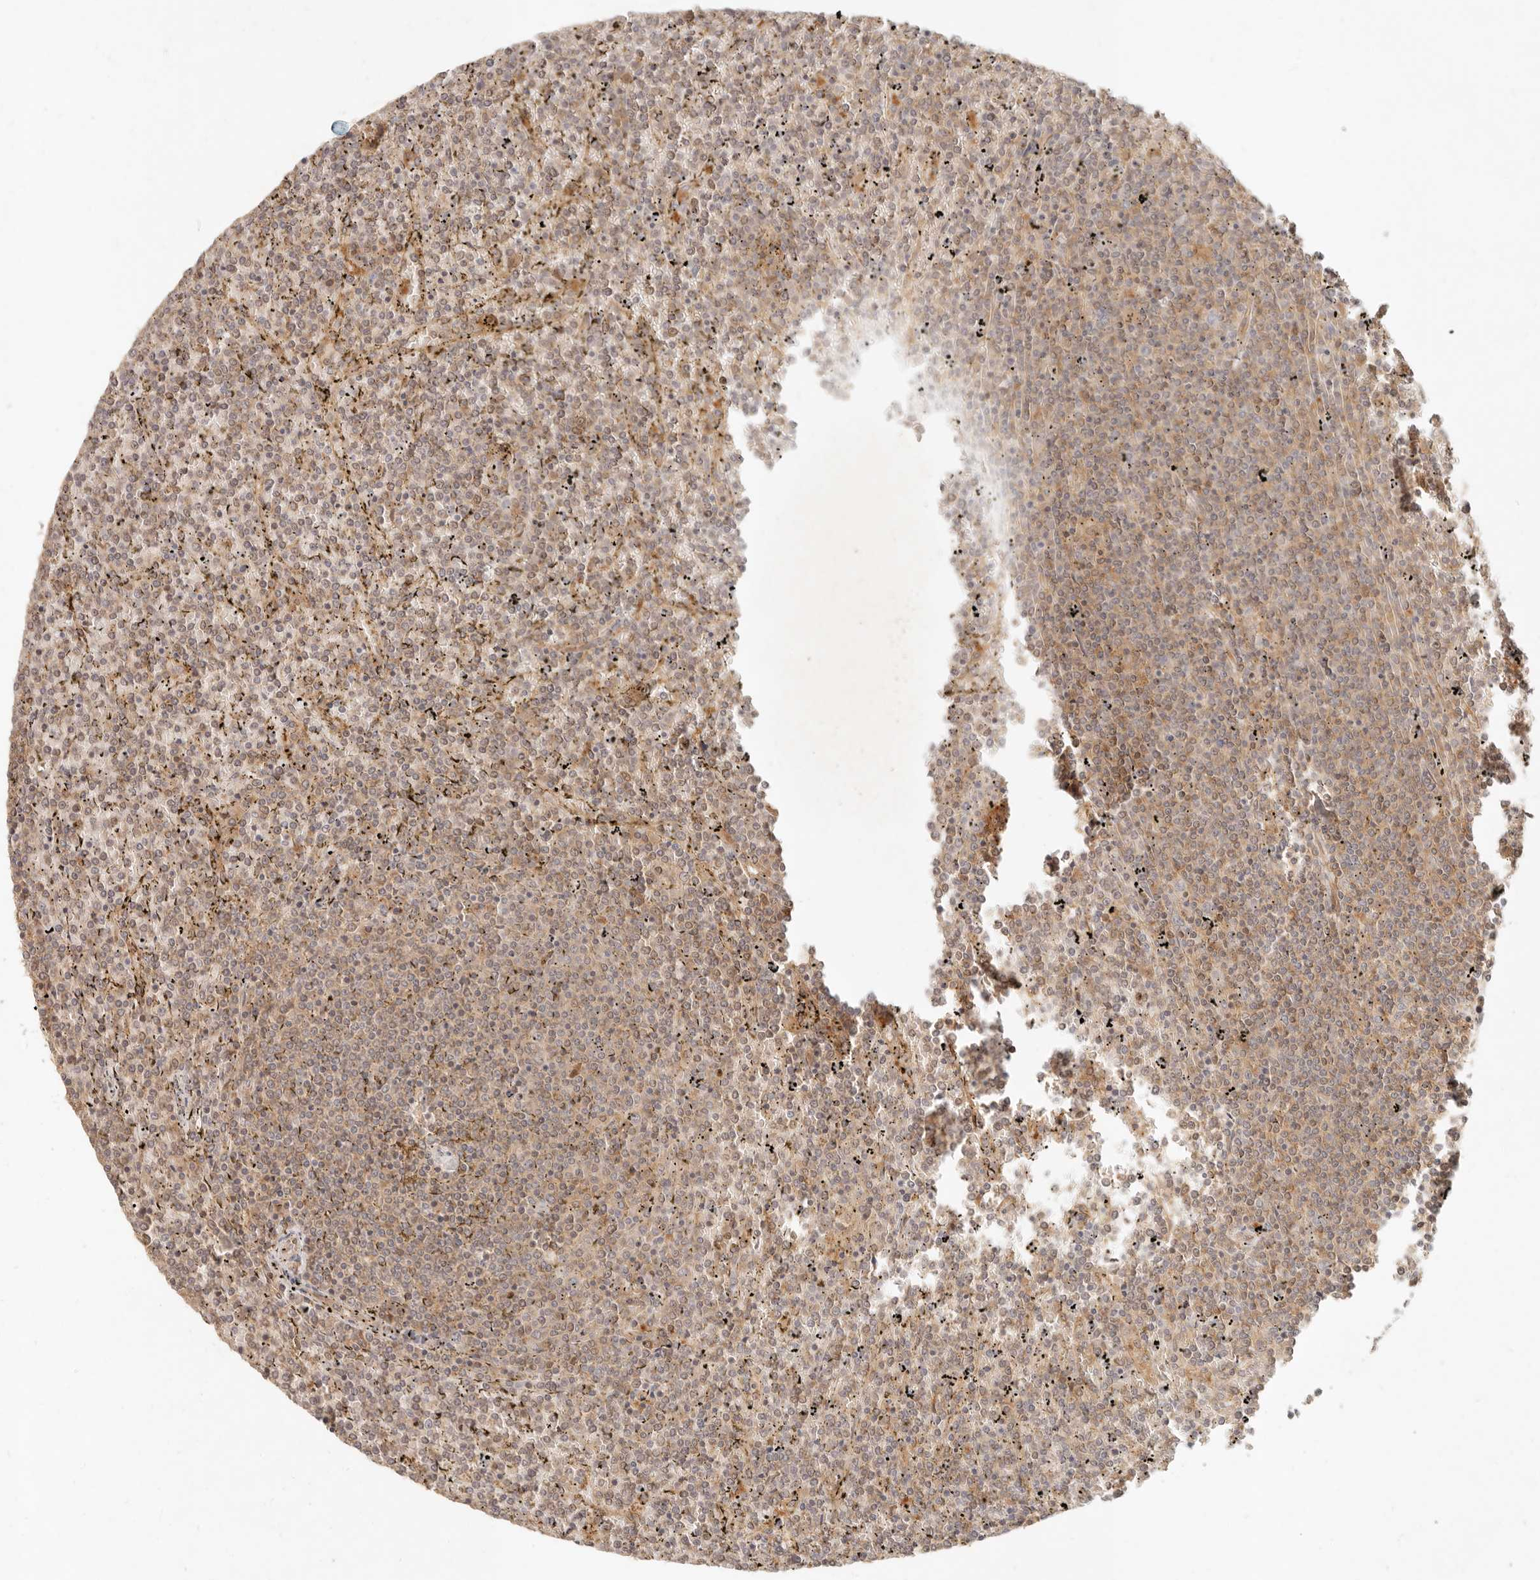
{"staining": {"intensity": "moderate", "quantity": ">75%", "location": "cytoplasmic/membranous"}, "tissue": "lymphoma", "cell_type": "Tumor cells", "image_type": "cancer", "snomed": [{"axis": "morphology", "description": "Malignant lymphoma, non-Hodgkin's type, Low grade"}, {"axis": "topography", "description": "Spleen"}], "caption": "Immunohistochemistry histopathology image of neoplastic tissue: human lymphoma stained using IHC reveals medium levels of moderate protein expression localized specifically in the cytoplasmic/membranous of tumor cells, appearing as a cytoplasmic/membranous brown color.", "gene": "NECAP2", "patient": {"sex": "female", "age": 19}}